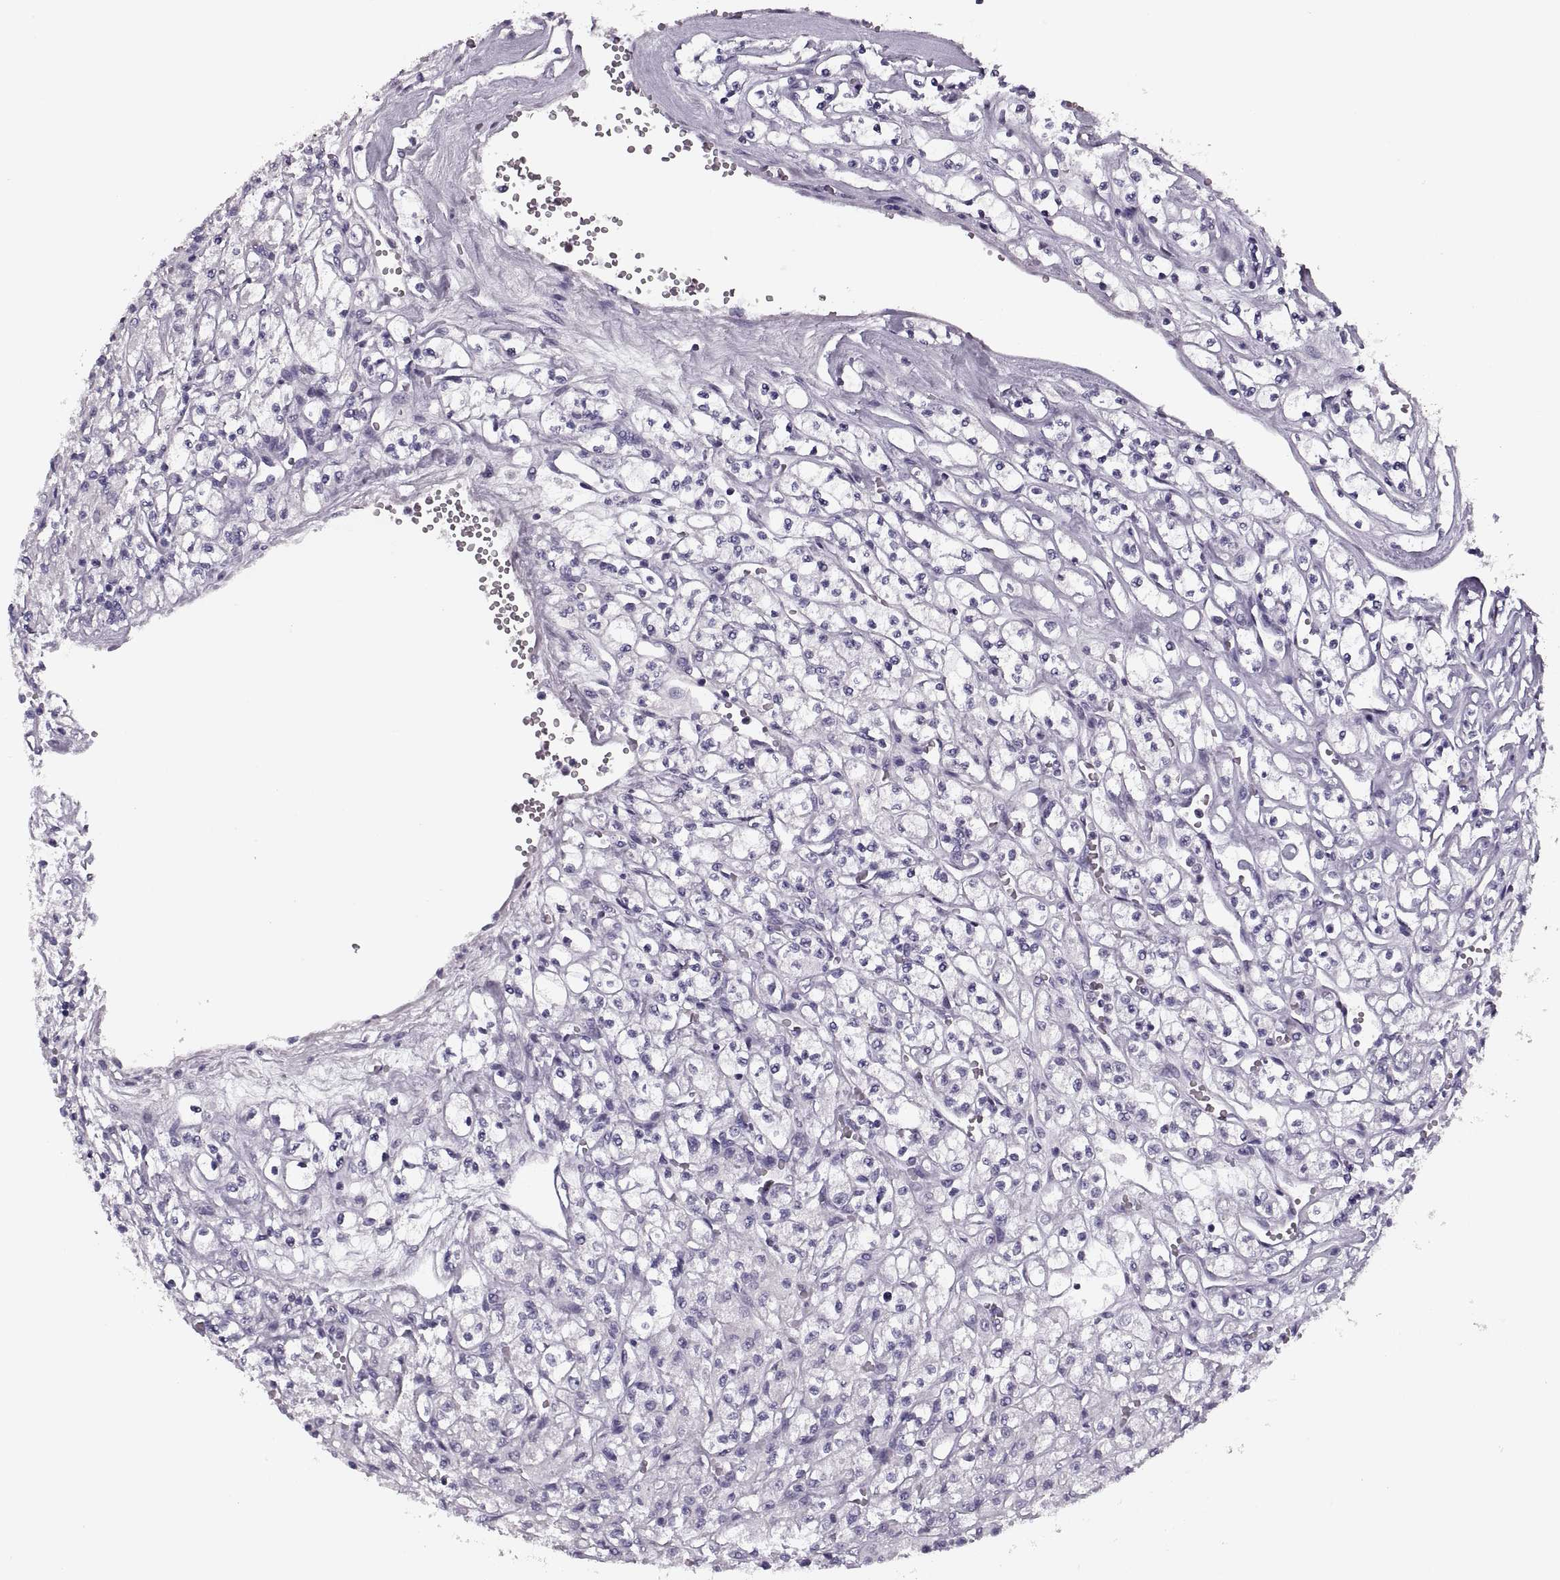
{"staining": {"intensity": "negative", "quantity": "none", "location": "none"}, "tissue": "renal cancer", "cell_type": "Tumor cells", "image_type": "cancer", "snomed": [{"axis": "morphology", "description": "Adenocarcinoma, NOS"}, {"axis": "topography", "description": "Kidney"}], "caption": "Tumor cells are negative for protein expression in human renal cancer.", "gene": "PAGE5", "patient": {"sex": "female", "age": 70}}